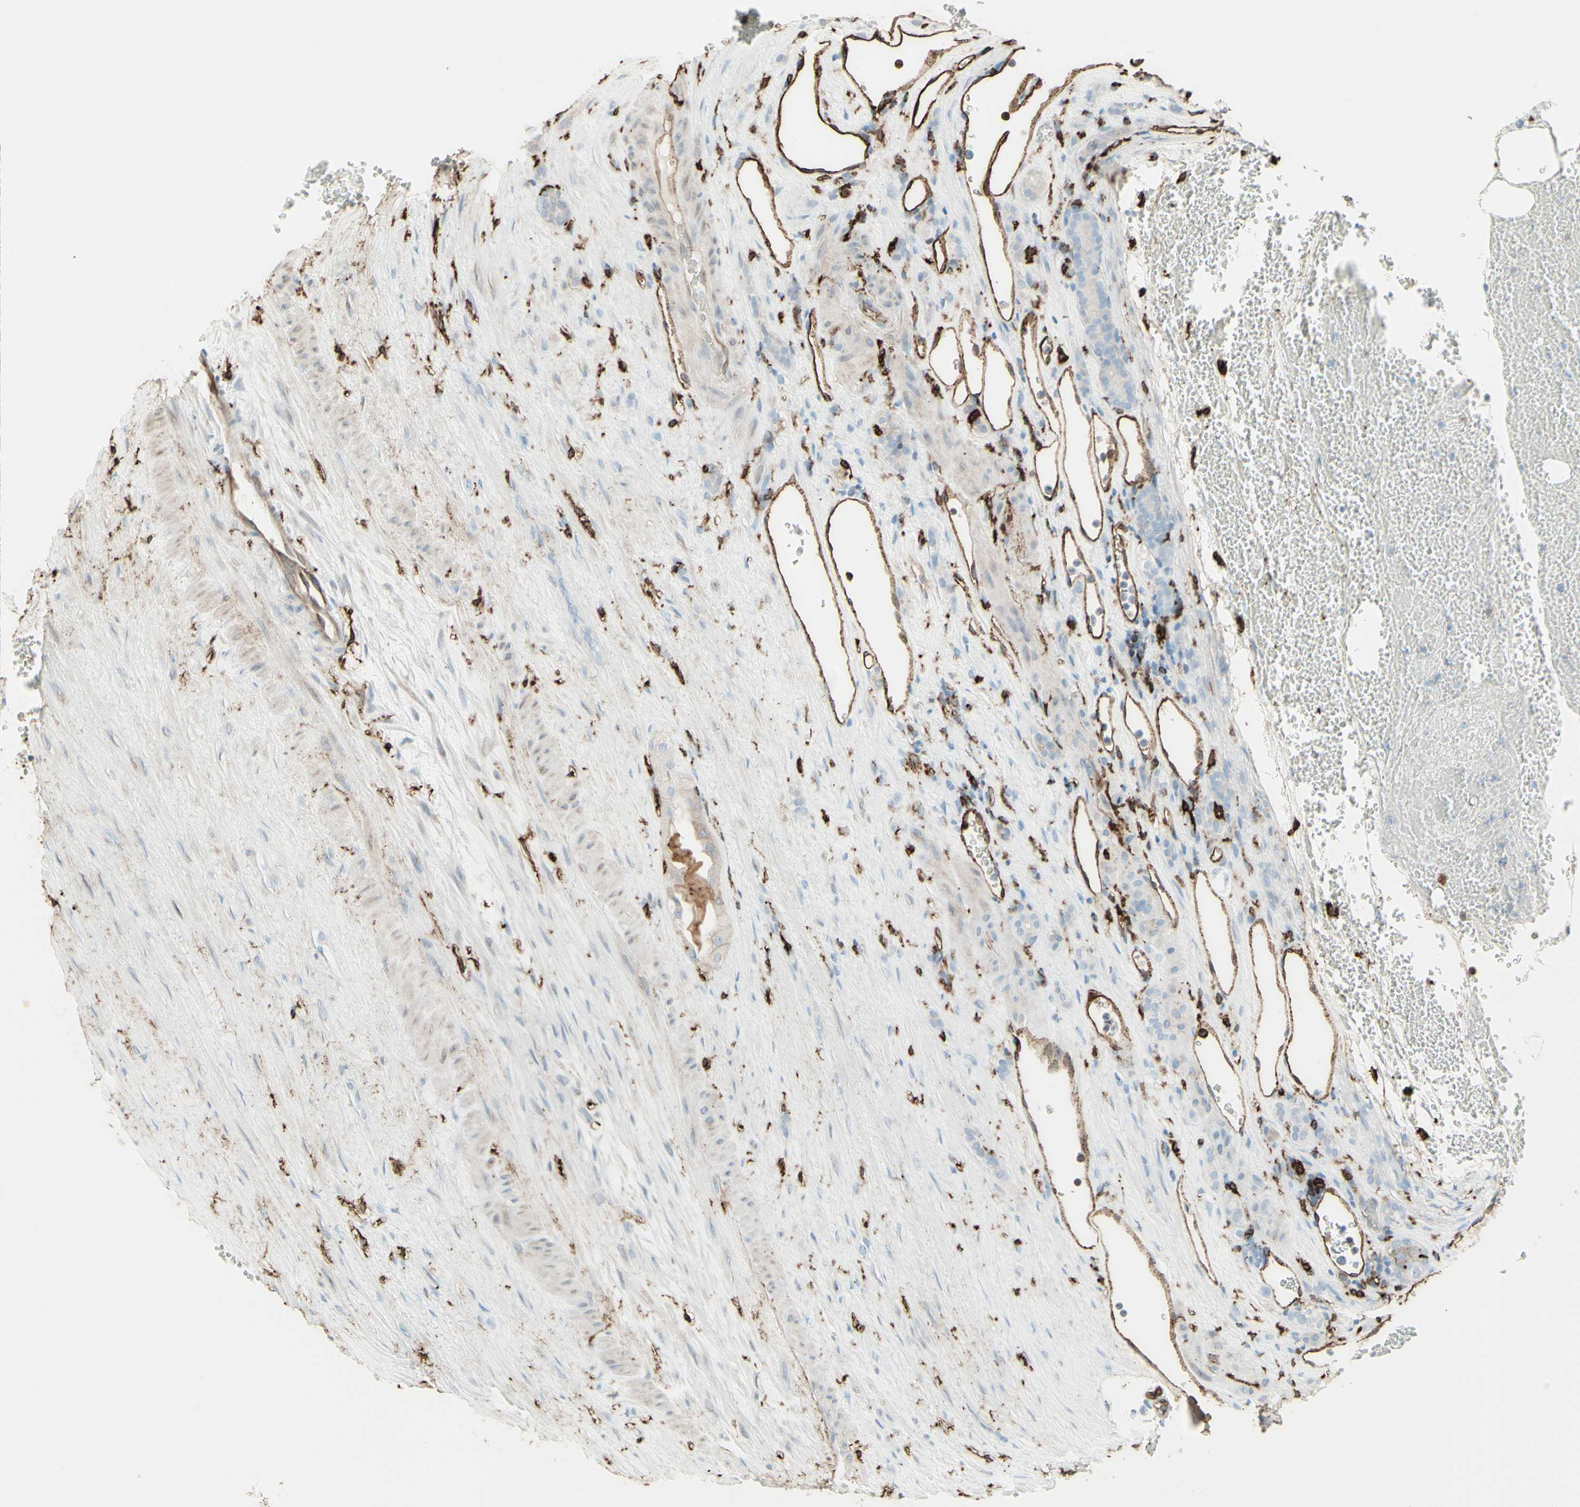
{"staining": {"intensity": "negative", "quantity": "none", "location": "none"}, "tissue": "renal cancer", "cell_type": "Tumor cells", "image_type": "cancer", "snomed": [{"axis": "morphology", "description": "Adenocarcinoma, NOS"}, {"axis": "topography", "description": "Kidney"}], "caption": "Immunohistochemical staining of human renal adenocarcinoma shows no significant expression in tumor cells.", "gene": "HLA-DPB1", "patient": {"sex": "female", "age": 69}}